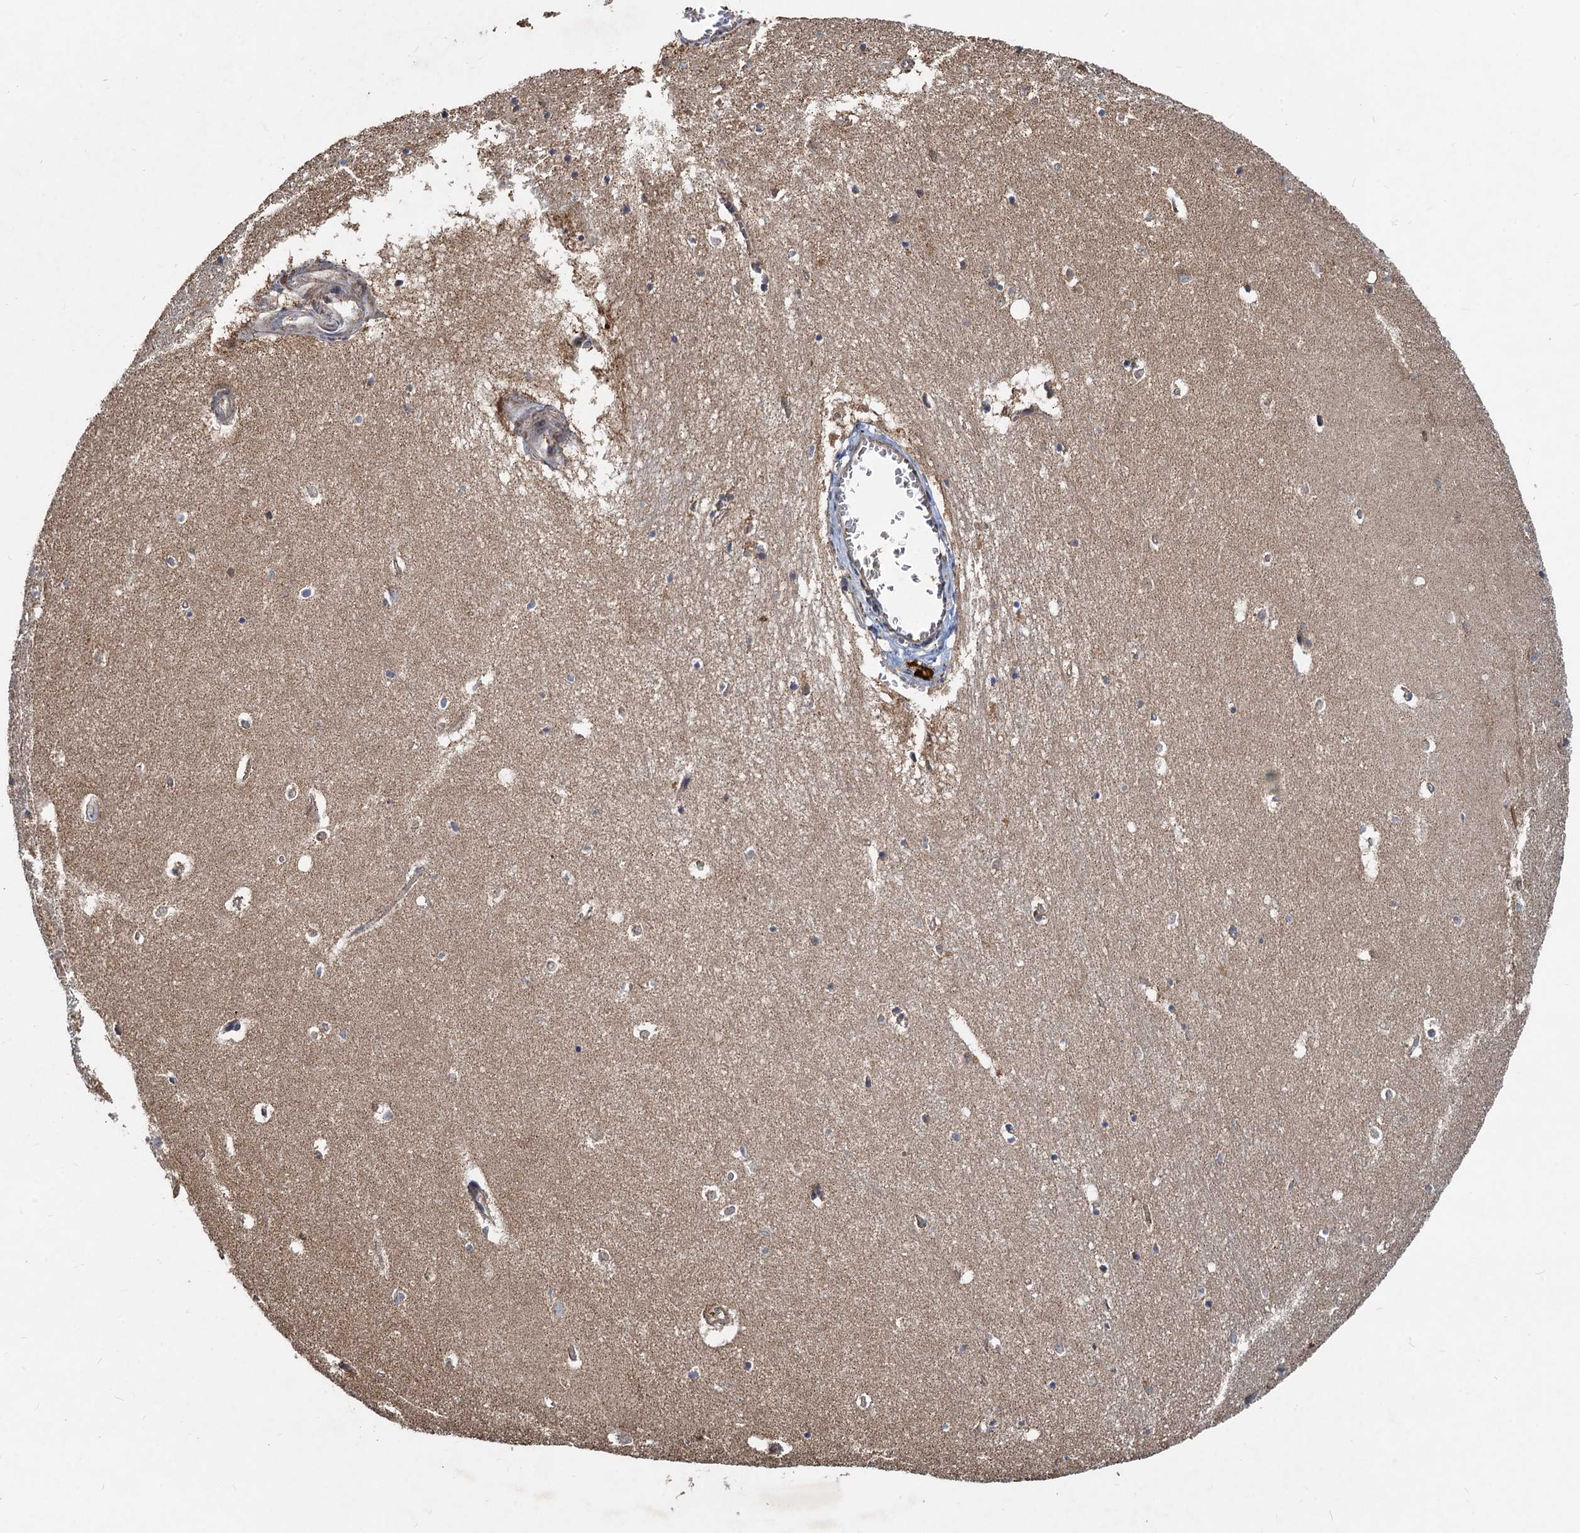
{"staining": {"intensity": "weak", "quantity": "<25%", "location": "cytoplasmic/membranous"}, "tissue": "hippocampus", "cell_type": "Glial cells", "image_type": "normal", "snomed": [{"axis": "morphology", "description": "Normal tissue, NOS"}, {"axis": "topography", "description": "Hippocampus"}], "caption": "There is no significant staining in glial cells of hippocampus. Brightfield microscopy of immunohistochemistry (IHC) stained with DAB (brown) and hematoxylin (blue), captured at high magnification.", "gene": "SDS", "patient": {"sex": "female", "age": 64}}